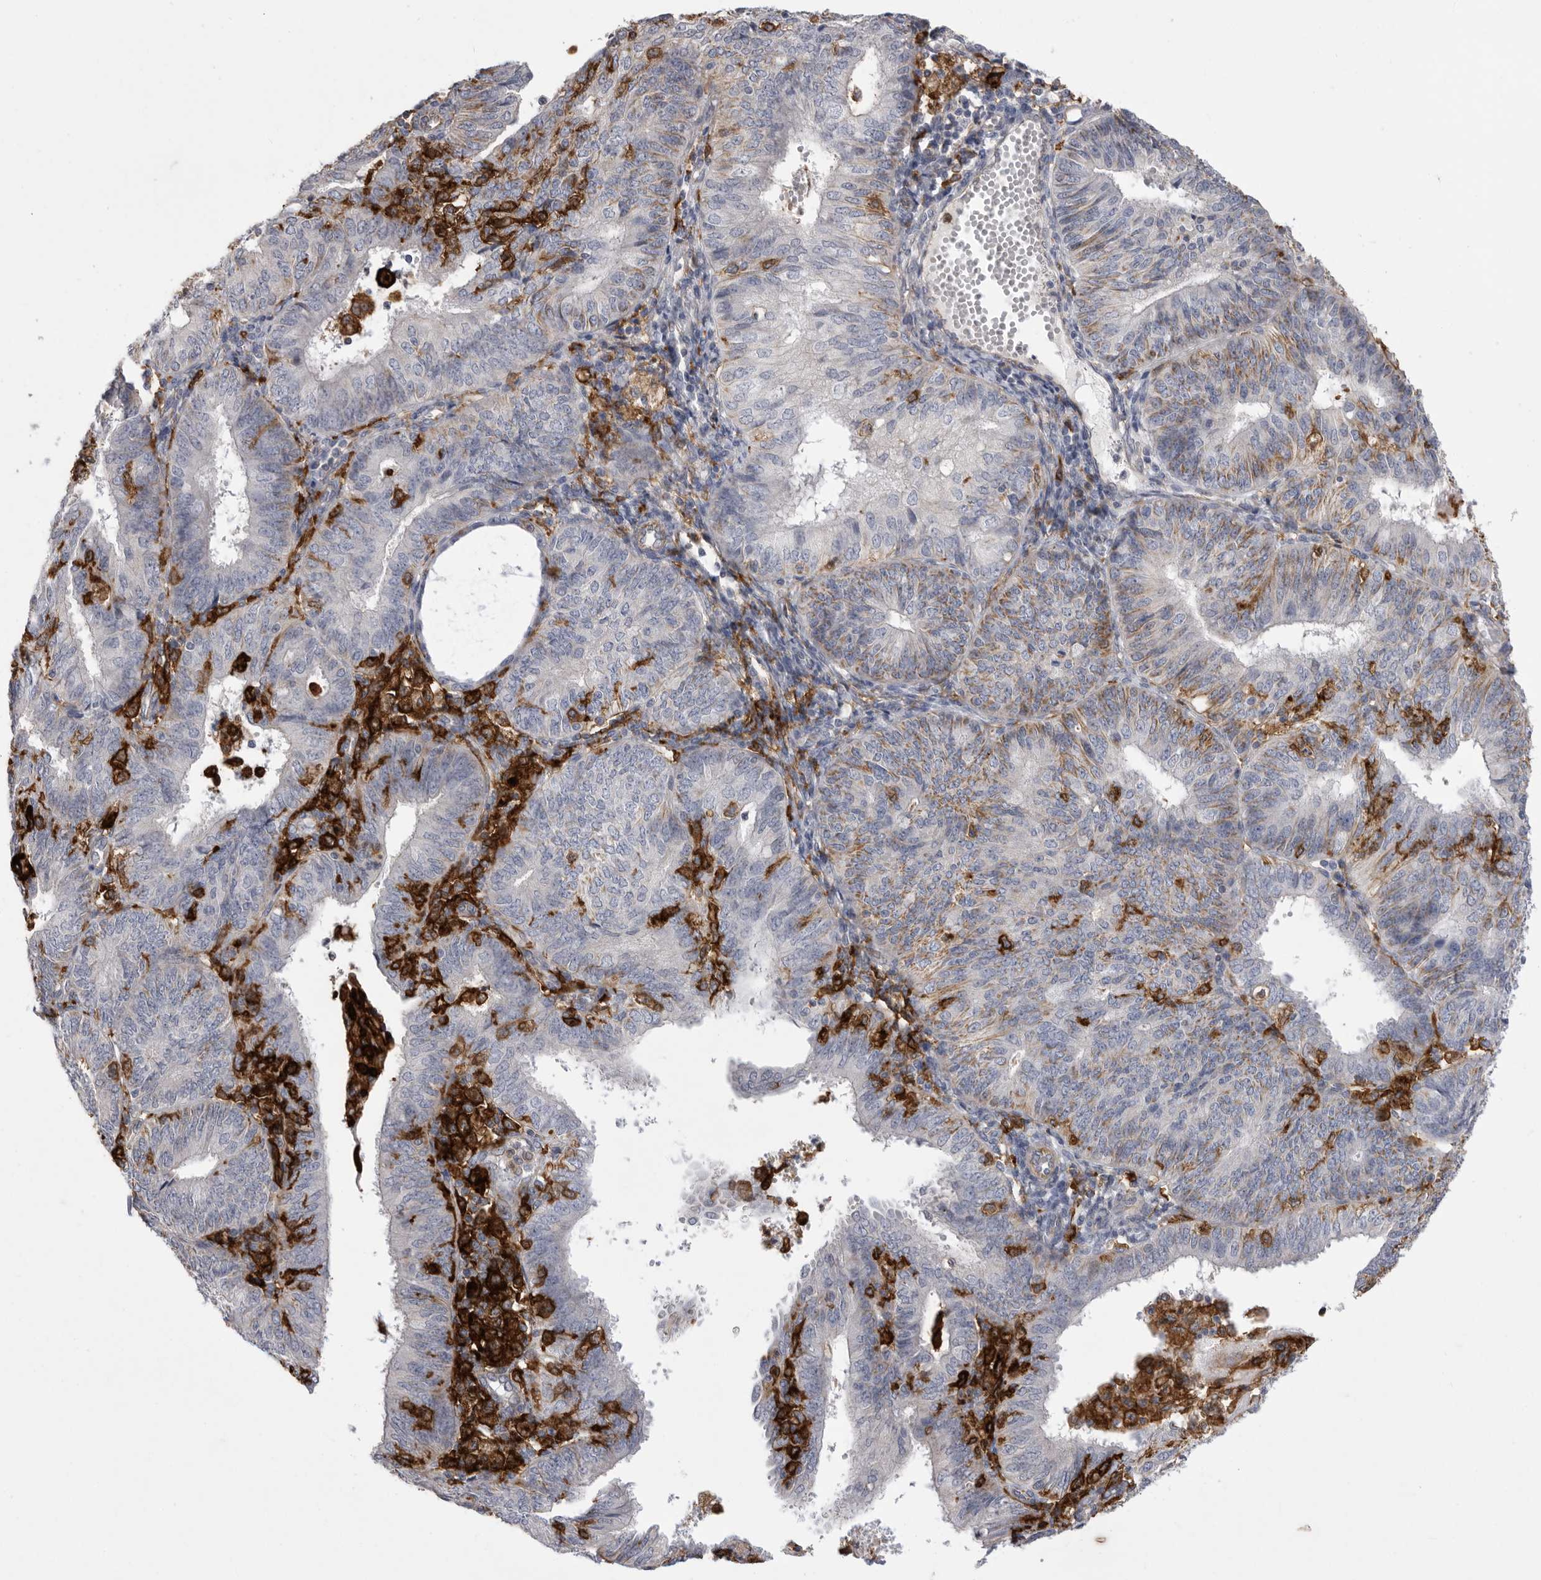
{"staining": {"intensity": "negative", "quantity": "none", "location": "none"}, "tissue": "endometrial cancer", "cell_type": "Tumor cells", "image_type": "cancer", "snomed": [{"axis": "morphology", "description": "Adenocarcinoma, NOS"}, {"axis": "topography", "description": "Endometrium"}], "caption": "IHC of human endometrial adenocarcinoma demonstrates no expression in tumor cells.", "gene": "SIGLEC10", "patient": {"sex": "female", "age": 58}}